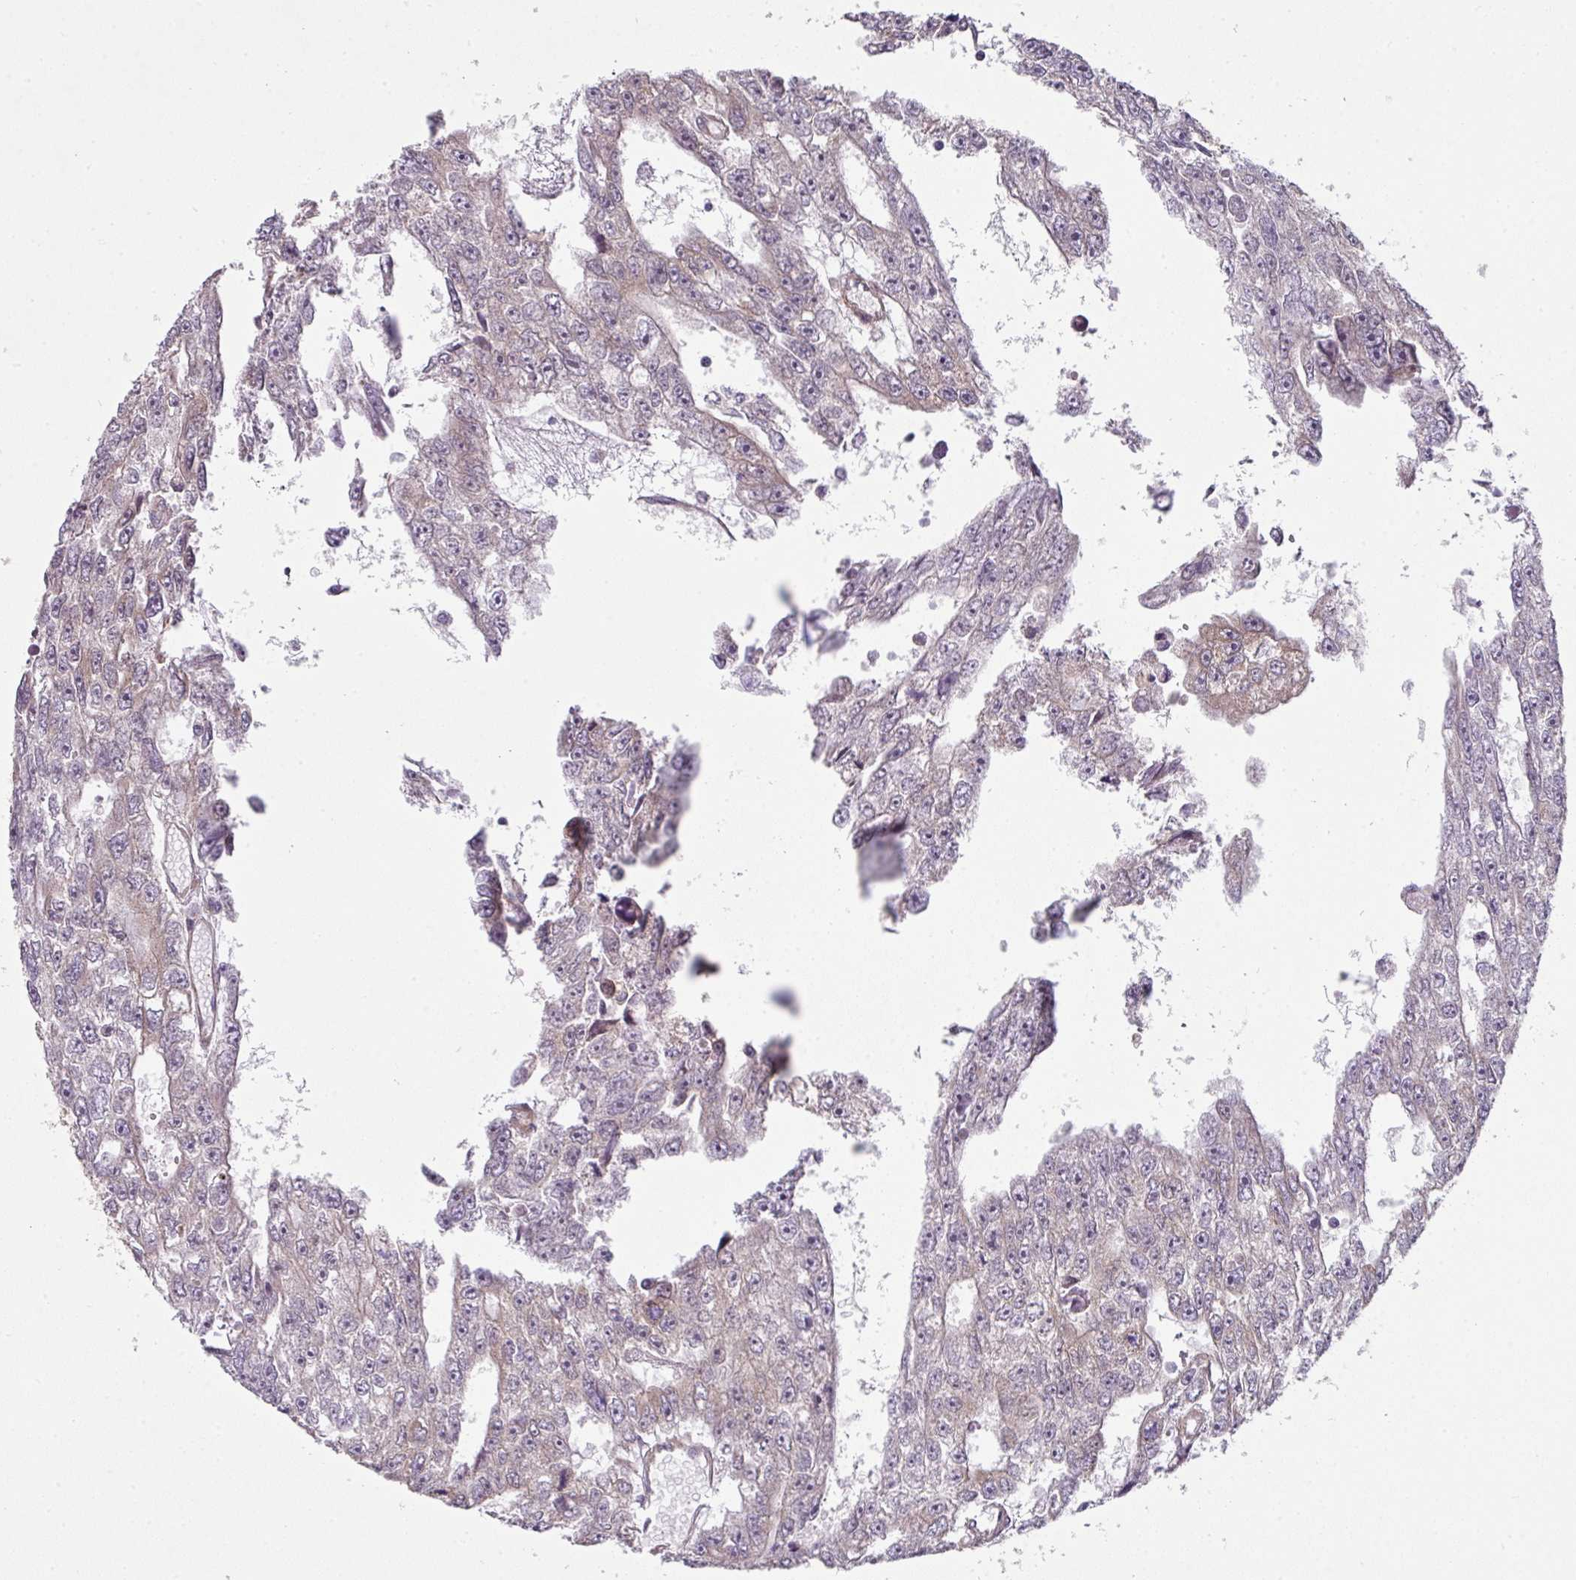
{"staining": {"intensity": "weak", "quantity": "<25%", "location": "cytoplasmic/membranous"}, "tissue": "testis cancer", "cell_type": "Tumor cells", "image_type": "cancer", "snomed": [{"axis": "morphology", "description": "Carcinoma, Embryonal, NOS"}, {"axis": "topography", "description": "Testis"}], "caption": "Immunohistochemical staining of embryonal carcinoma (testis) demonstrates no significant positivity in tumor cells. (Stains: DAB immunohistochemistry with hematoxylin counter stain, Microscopy: brightfield microscopy at high magnification).", "gene": "CAMLG", "patient": {"sex": "male", "age": 20}}